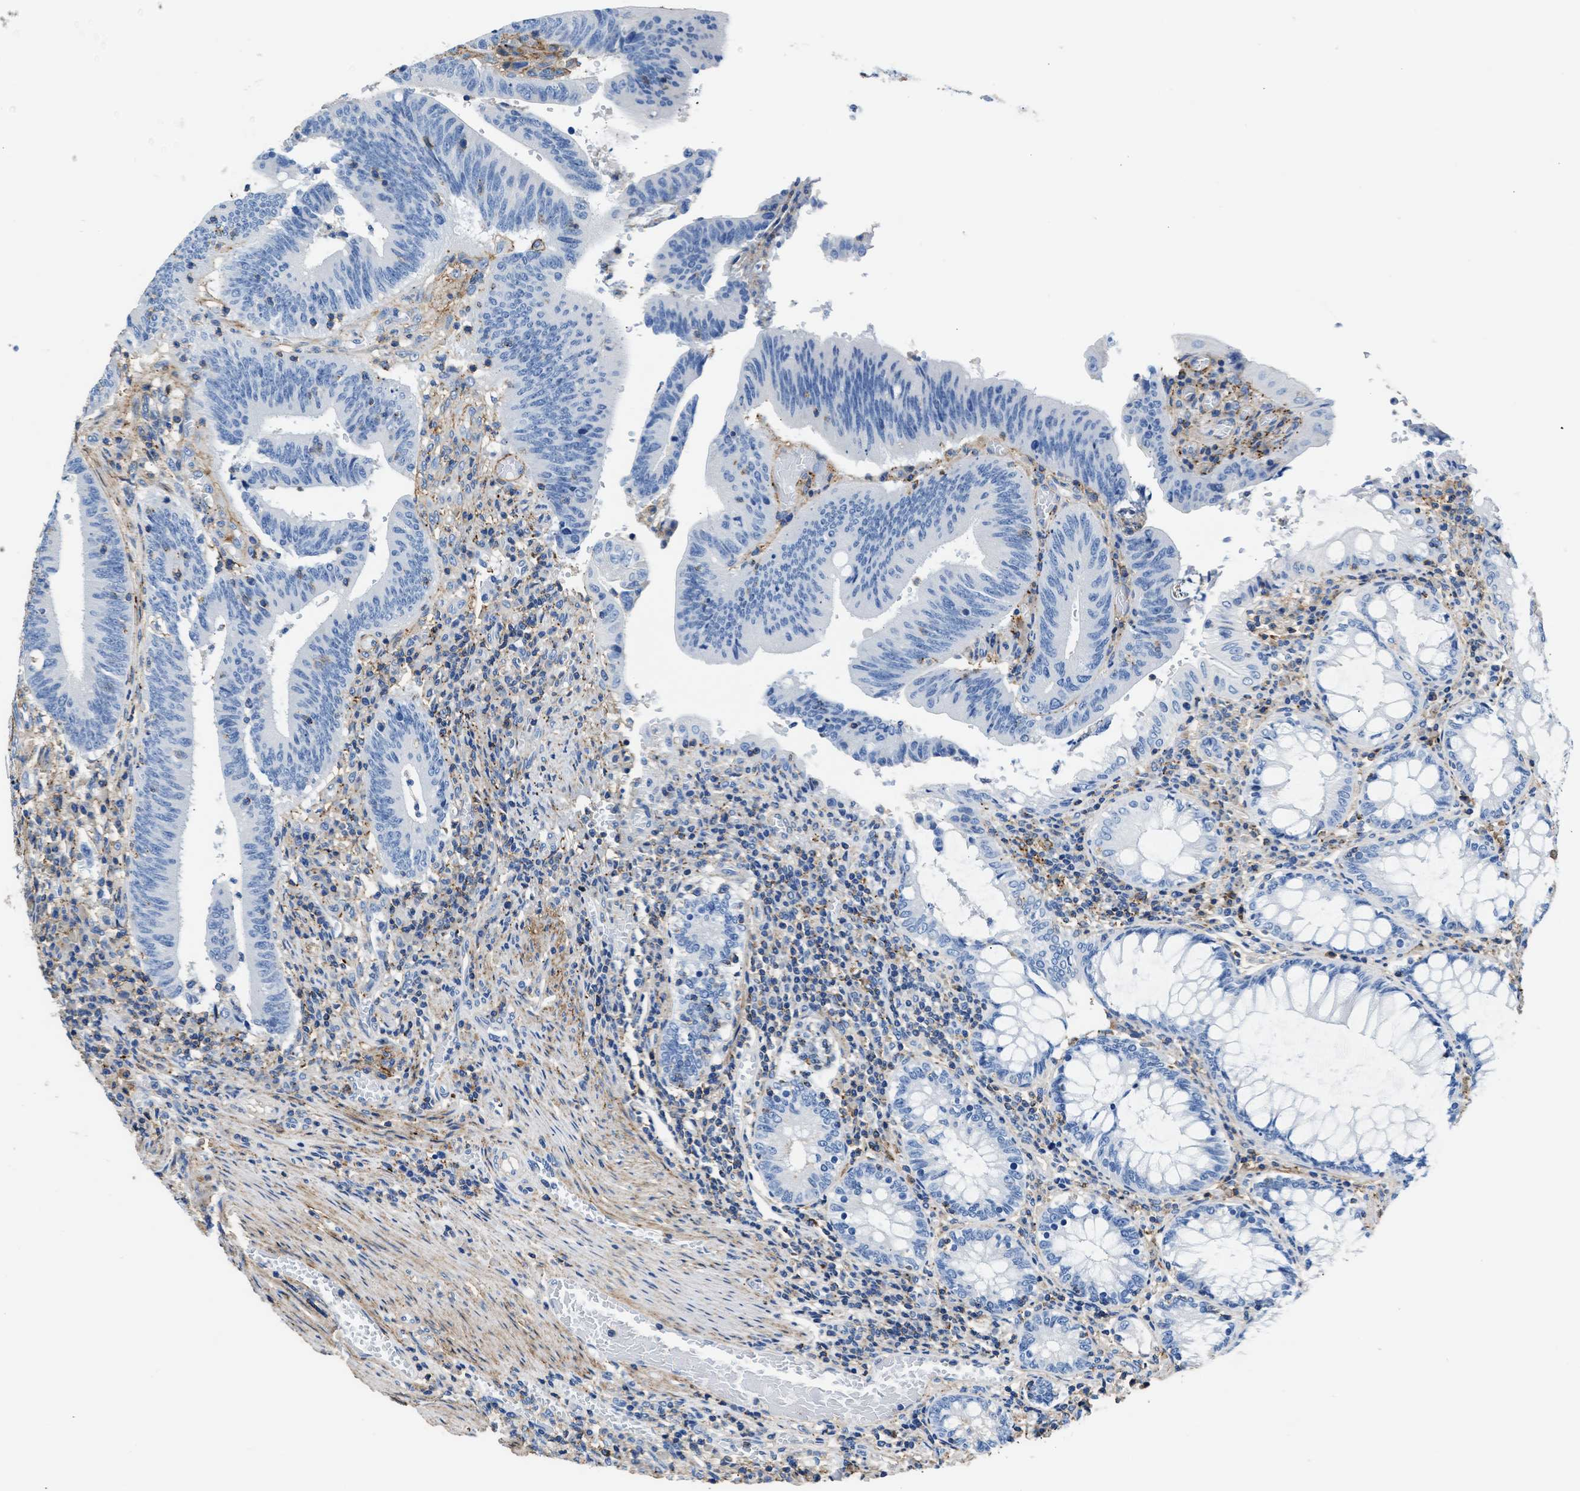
{"staining": {"intensity": "negative", "quantity": "none", "location": "none"}, "tissue": "colorectal cancer", "cell_type": "Tumor cells", "image_type": "cancer", "snomed": [{"axis": "morphology", "description": "Normal tissue, NOS"}, {"axis": "morphology", "description": "Adenocarcinoma, NOS"}, {"axis": "topography", "description": "Rectum"}], "caption": "IHC histopathology image of adenocarcinoma (colorectal) stained for a protein (brown), which exhibits no expression in tumor cells. Nuclei are stained in blue.", "gene": "KCNQ4", "patient": {"sex": "female", "age": 66}}